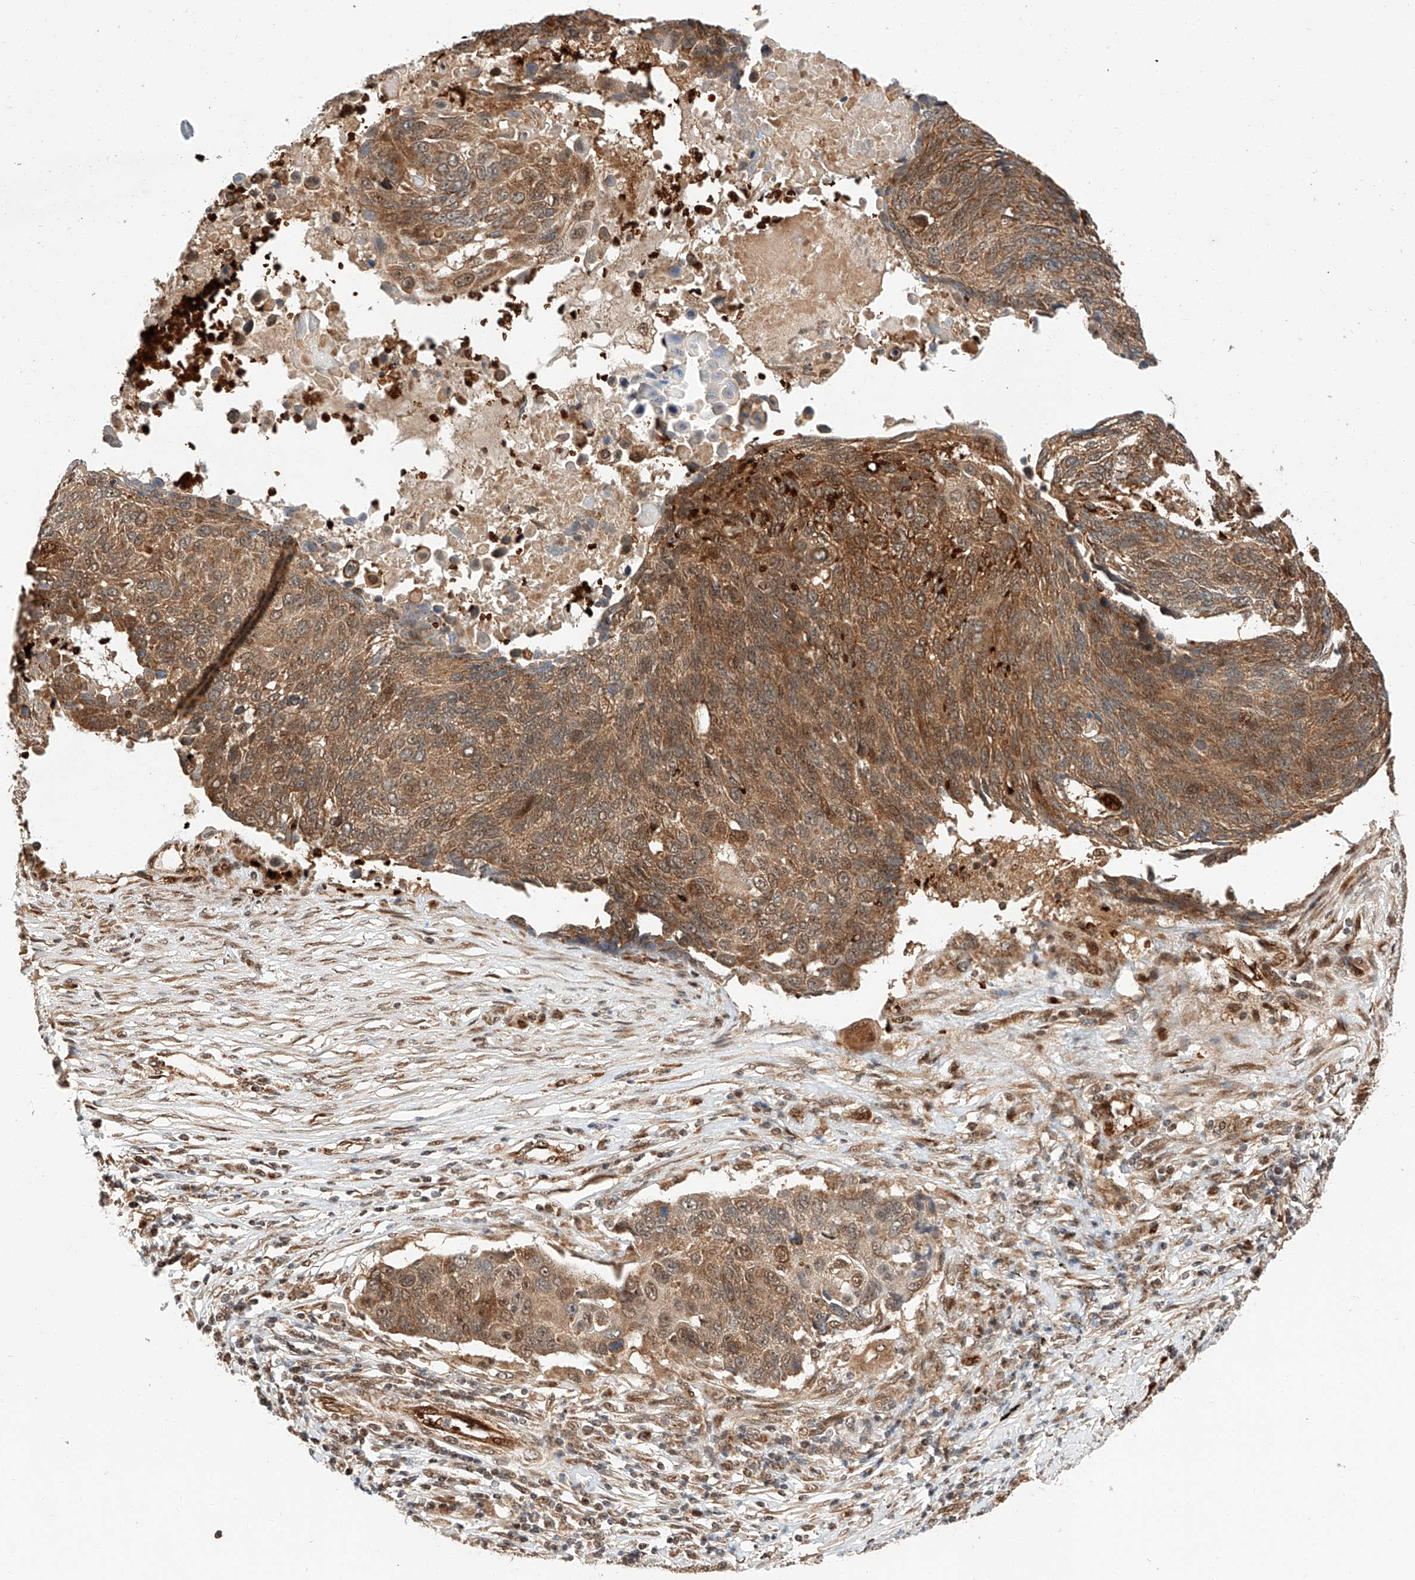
{"staining": {"intensity": "moderate", "quantity": ">75%", "location": "cytoplasmic/membranous"}, "tissue": "lung cancer", "cell_type": "Tumor cells", "image_type": "cancer", "snomed": [{"axis": "morphology", "description": "Squamous cell carcinoma, NOS"}, {"axis": "topography", "description": "Lung"}], "caption": "Immunohistochemistry histopathology image of human squamous cell carcinoma (lung) stained for a protein (brown), which demonstrates medium levels of moderate cytoplasmic/membranous positivity in about >75% of tumor cells.", "gene": "THTPA", "patient": {"sex": "male", "age": 66}}